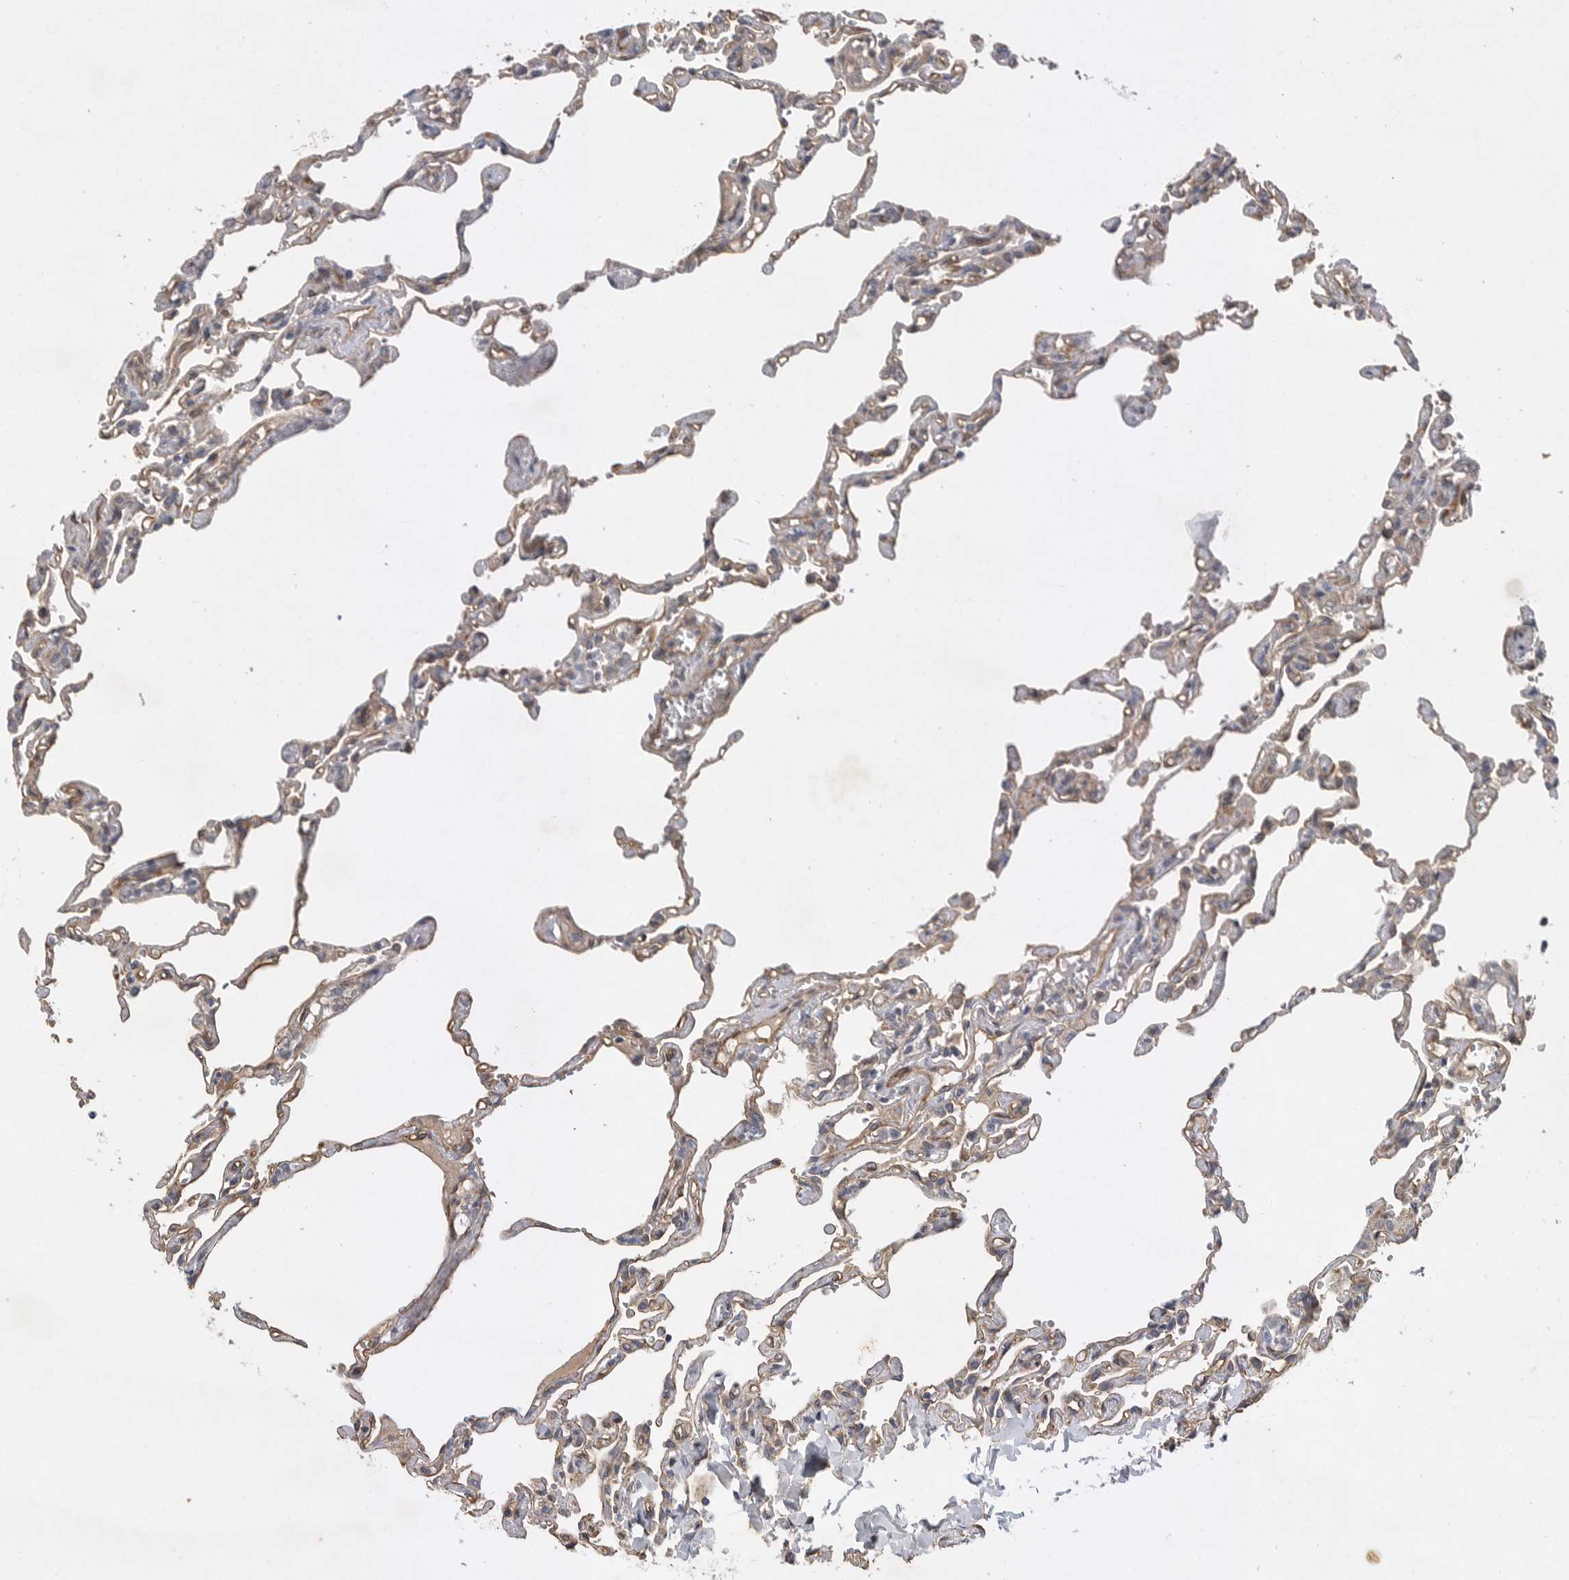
{"staining": {"intensity": "weak", "quantity": ">75%", "location": "cytoplasmic/membranous"}, "tissue": "lung", "cell_type": "Alveolar cells", "image_type": "normal", "snomed": [{"axis": "morphology", "description": "Normal tissue, NOS"}, {"axis": "topography", "description": "Lung"}], "caption": "IHC of unremarkable lung displays low levels of weak cytoplasmic/membranous expression in about >75% of alveolar cells. (brown staining indicates protein expression, while blue staining denotes nuclei).", "gene": "ANKFY1", "patient": {"sex": "male", "age": 21}}